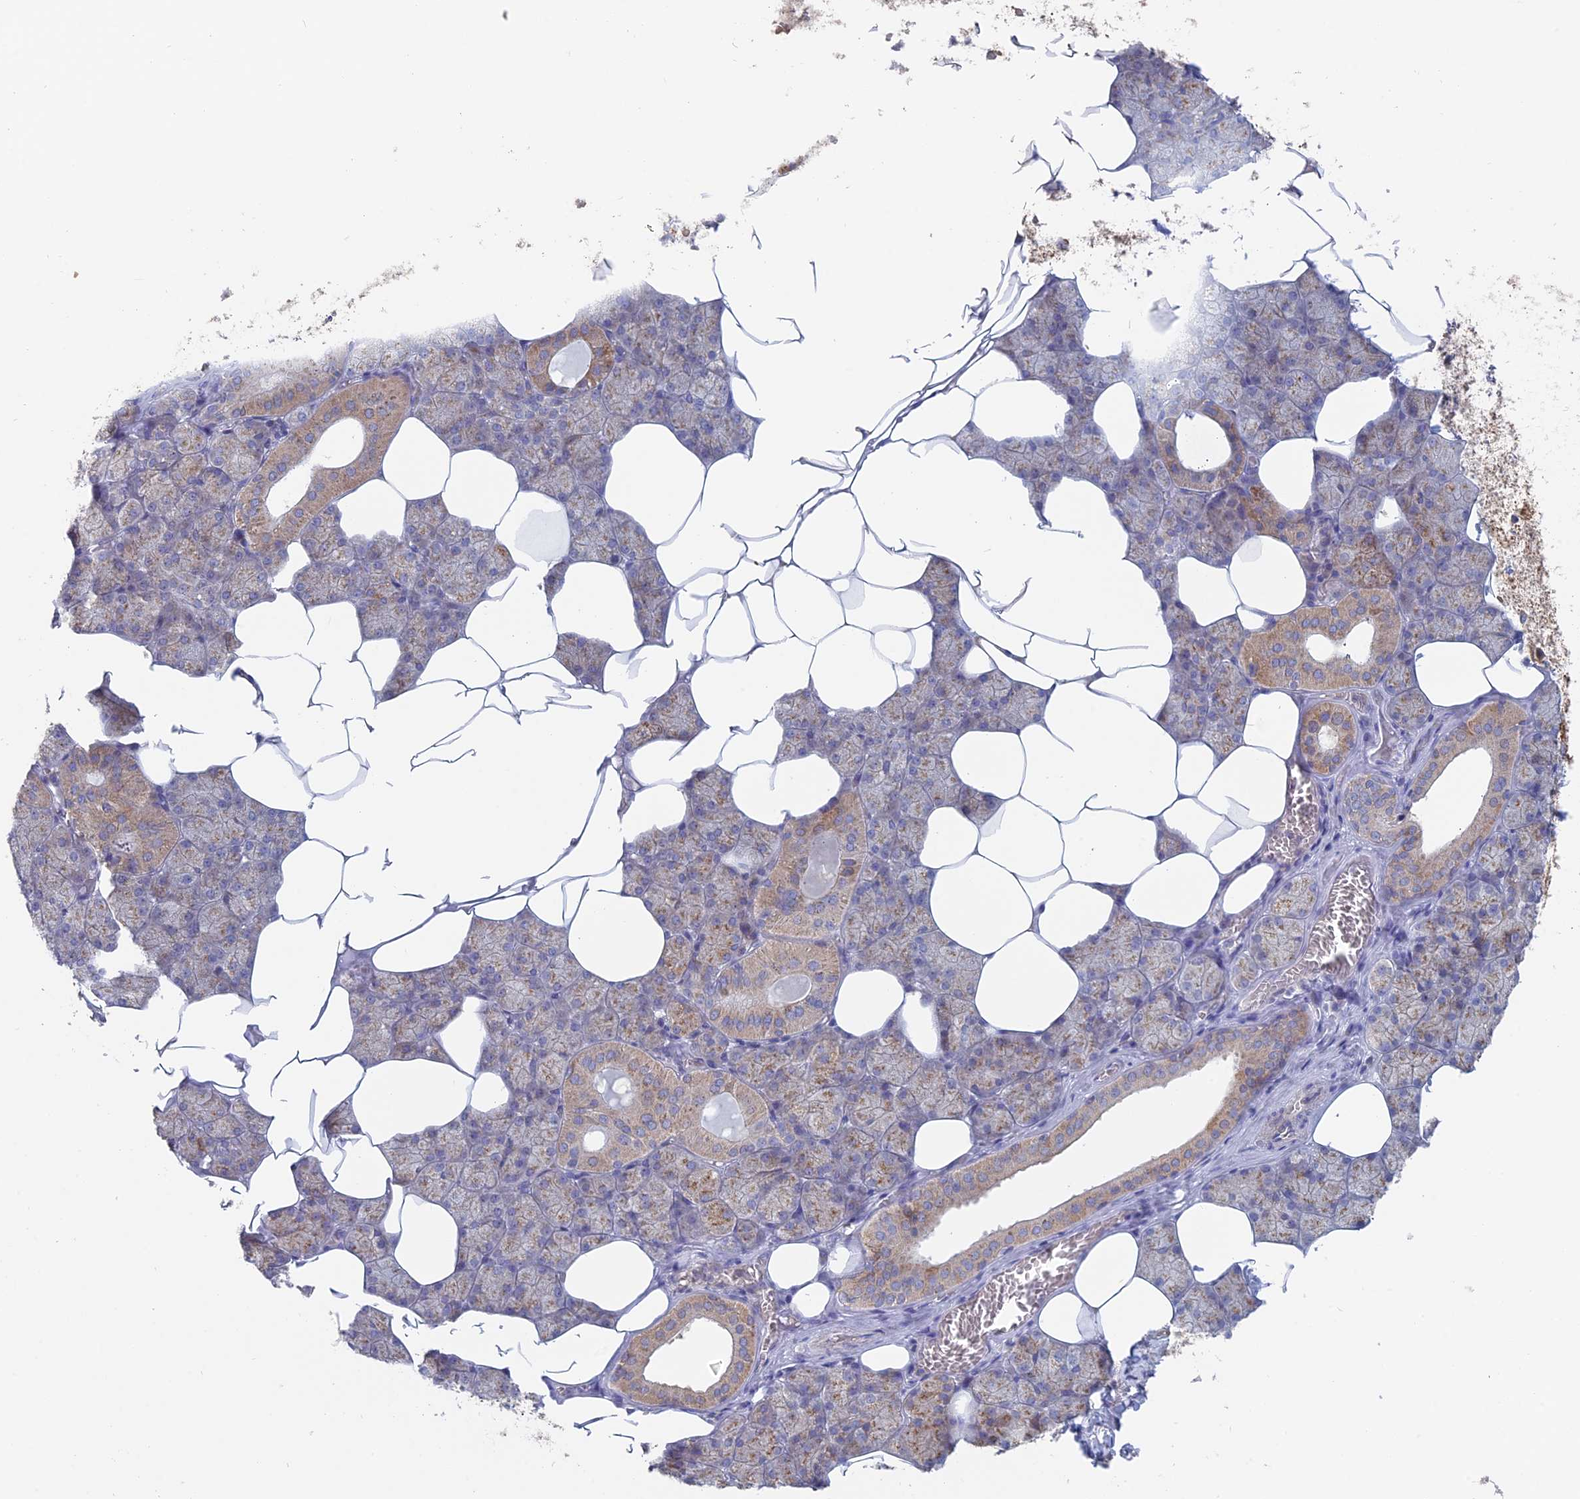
{"staining": {"intensity": "moderate", "quantity": "25%-75%", "location": "cytoplasmic/membranous"}, "tissue": "salivary gland", "cell_type": "Glandular cells", "image_type": "normal", "snomed": [{"axis": "morphology", "description": "Normal tissue, NOS"}, {"axis": "topography", "description": "Salivary gland"}], "caption": "A high-resolution micrograph shows immunohistochemistry staining of benign salivary gland, which displays moderate cytoplasmic/membranous staining in about 25%-75% of glandular cells. Nuclei are stained in blue.", "gene": "TBC1D30", "patient": {"sex": "male", "age": 62}}